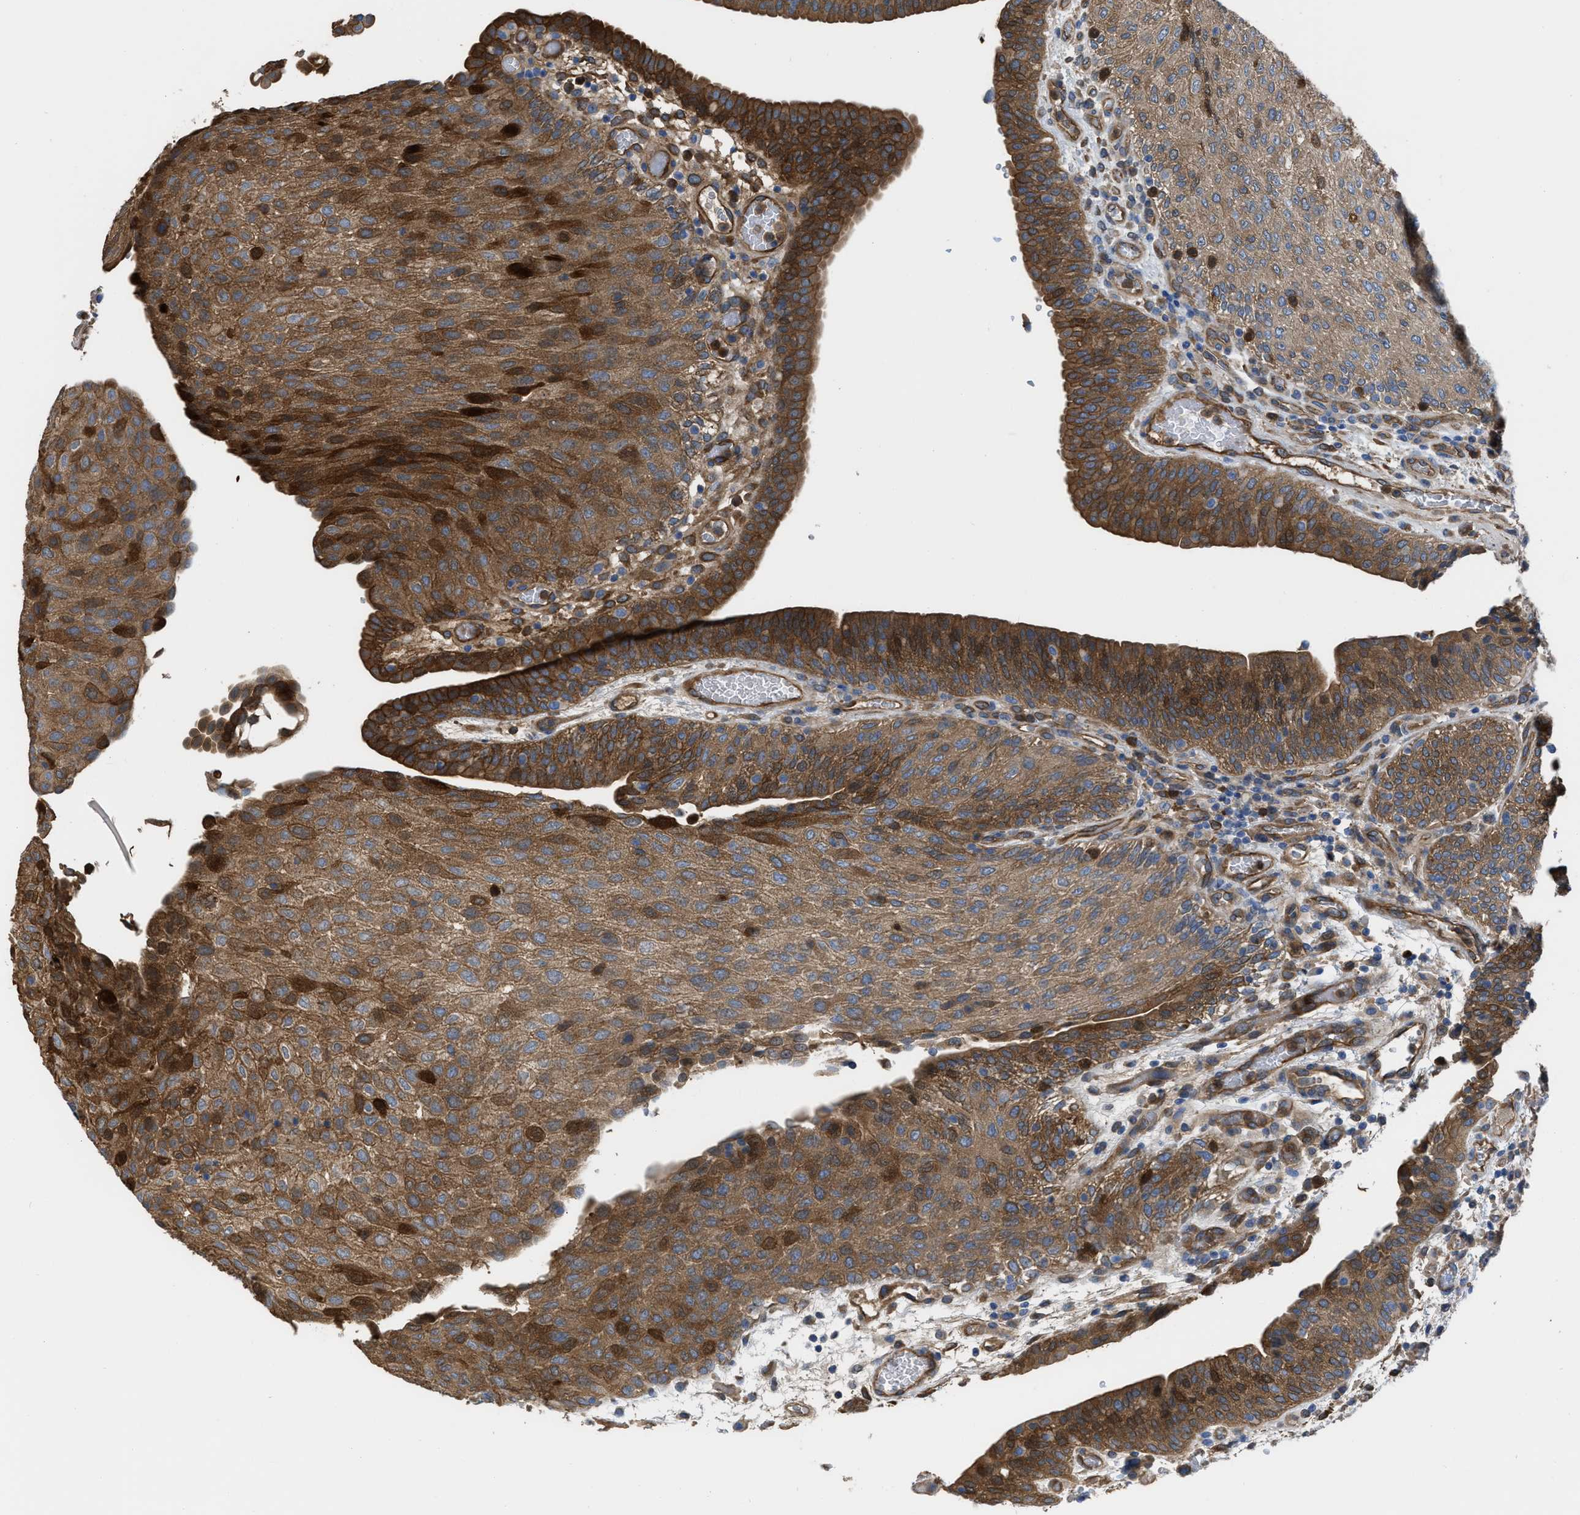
{"staining": {"intensity": "moderate", "quantity": ">75%", "location": "cytoplasmic/membranous"}, "tissue": "urothelial cancer", "cell_type": "Tumor cells", "image_type": "cancer", "snomed": [{"axis": "morphology", "description": "Urothelial carcinoma, Low grade"}, {"axis": "morphology", "description": "Urothelial carcinoma, High grade"}, {"axis": "topography", "description": "Urinary bladder"}], "caption": "This micrograph exhibits immunohistochemistry staining of human urothelial cancer, with medium moderate cytoplasmic/membranous expression in approximately >75% of tumor cells.", "gene": "TRIOBP", "patient": {"sex": "male", "age": 35}}